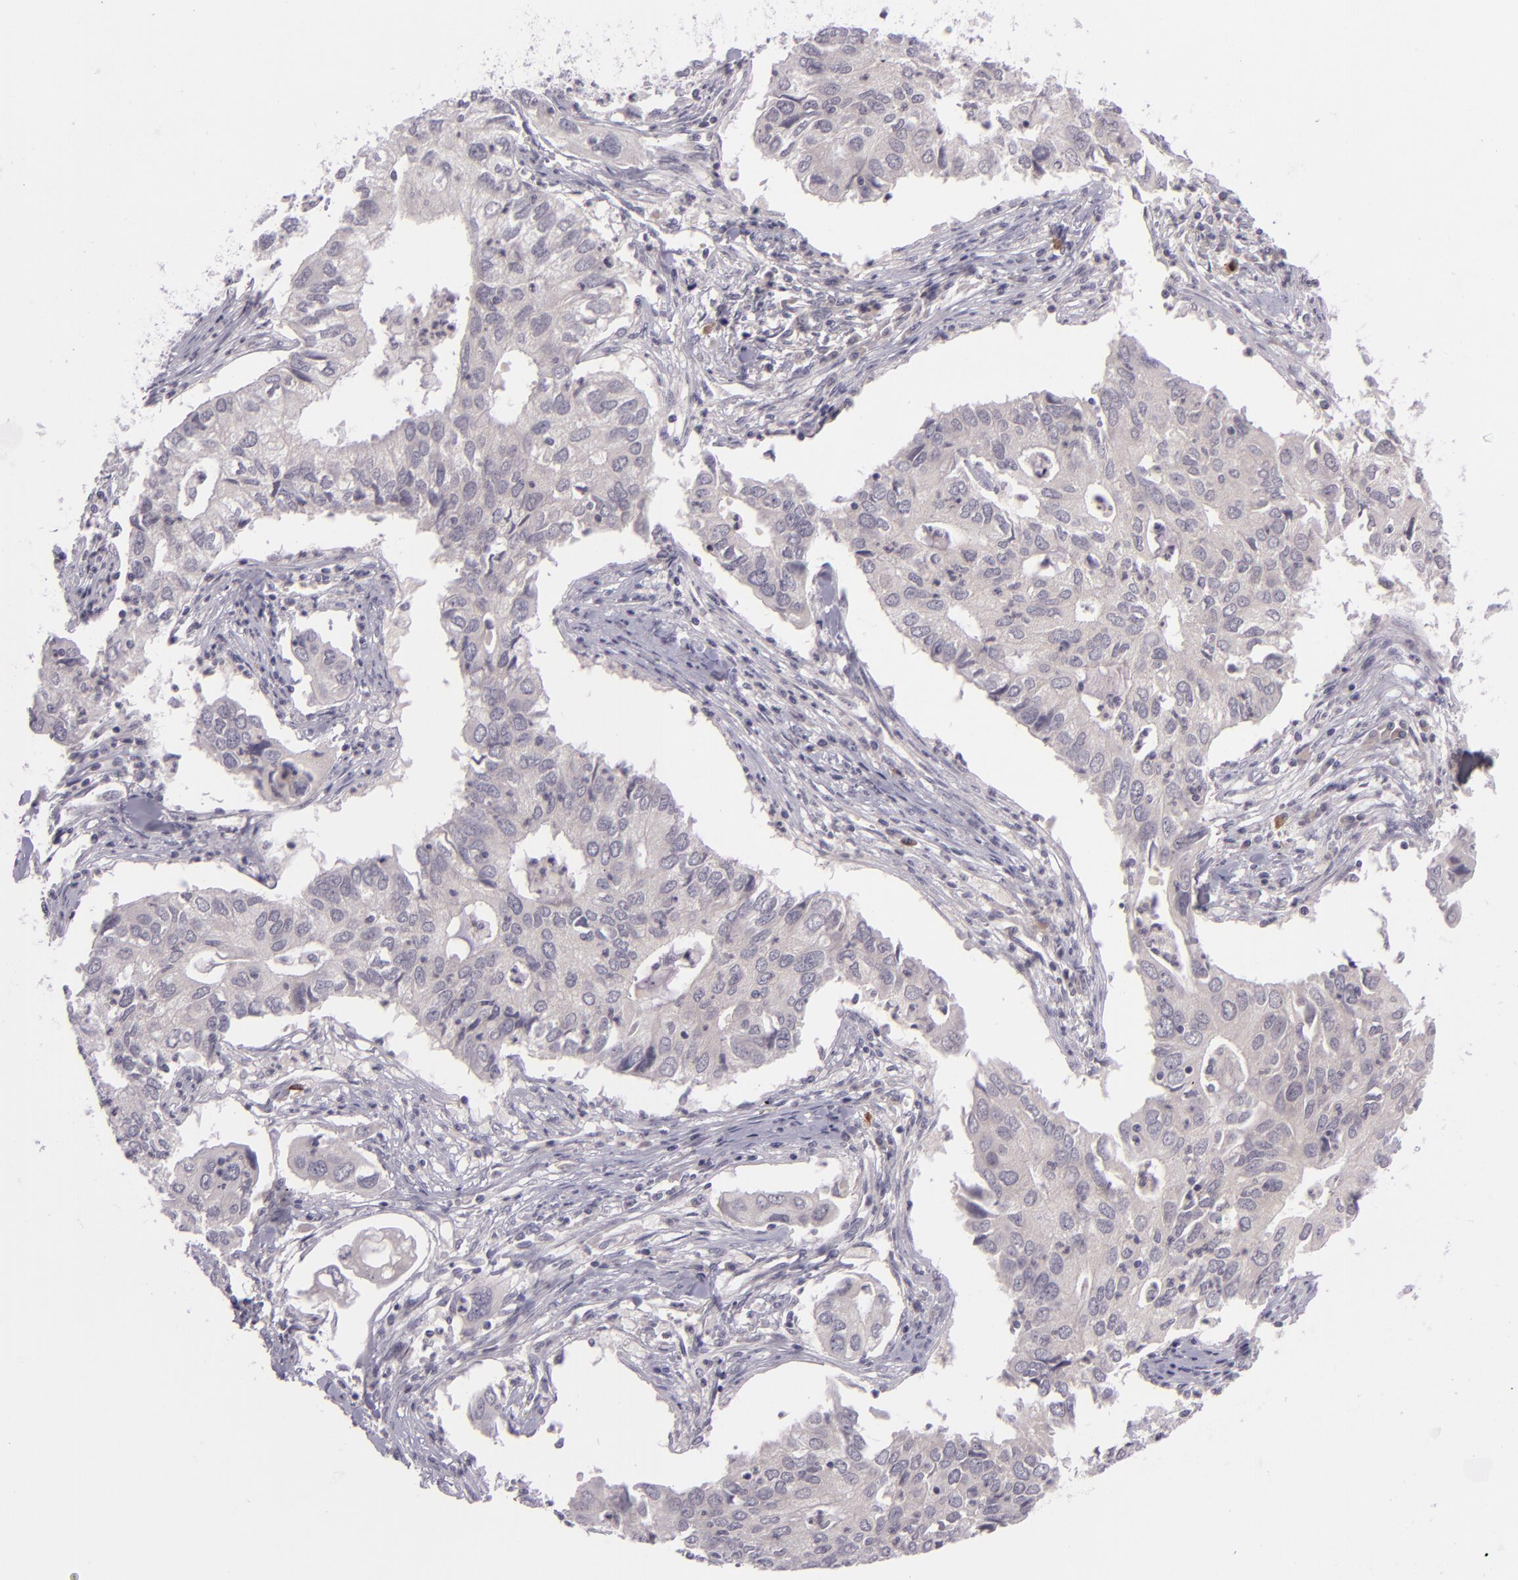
{"staining": {"intensity": "negative", "quantity": "none", "location": "none"}, "tissue": "lung cancer", "cell_type": "Tumor cells", "image_type": "cancer", "snomed": [{"axis": "morphology", "description": "Adenocarcinoma, NOS"}, {"axis": "topography", "description": "Lung"}], "caption": "An IHC photomicrograph of lung cancer (adenocarcinoma) is shown. There is no staining in tumor cells of lung cancer (adenocarcinoma).", "gene": "DAG1", "patient": {"sex": "male", "age": 48}}